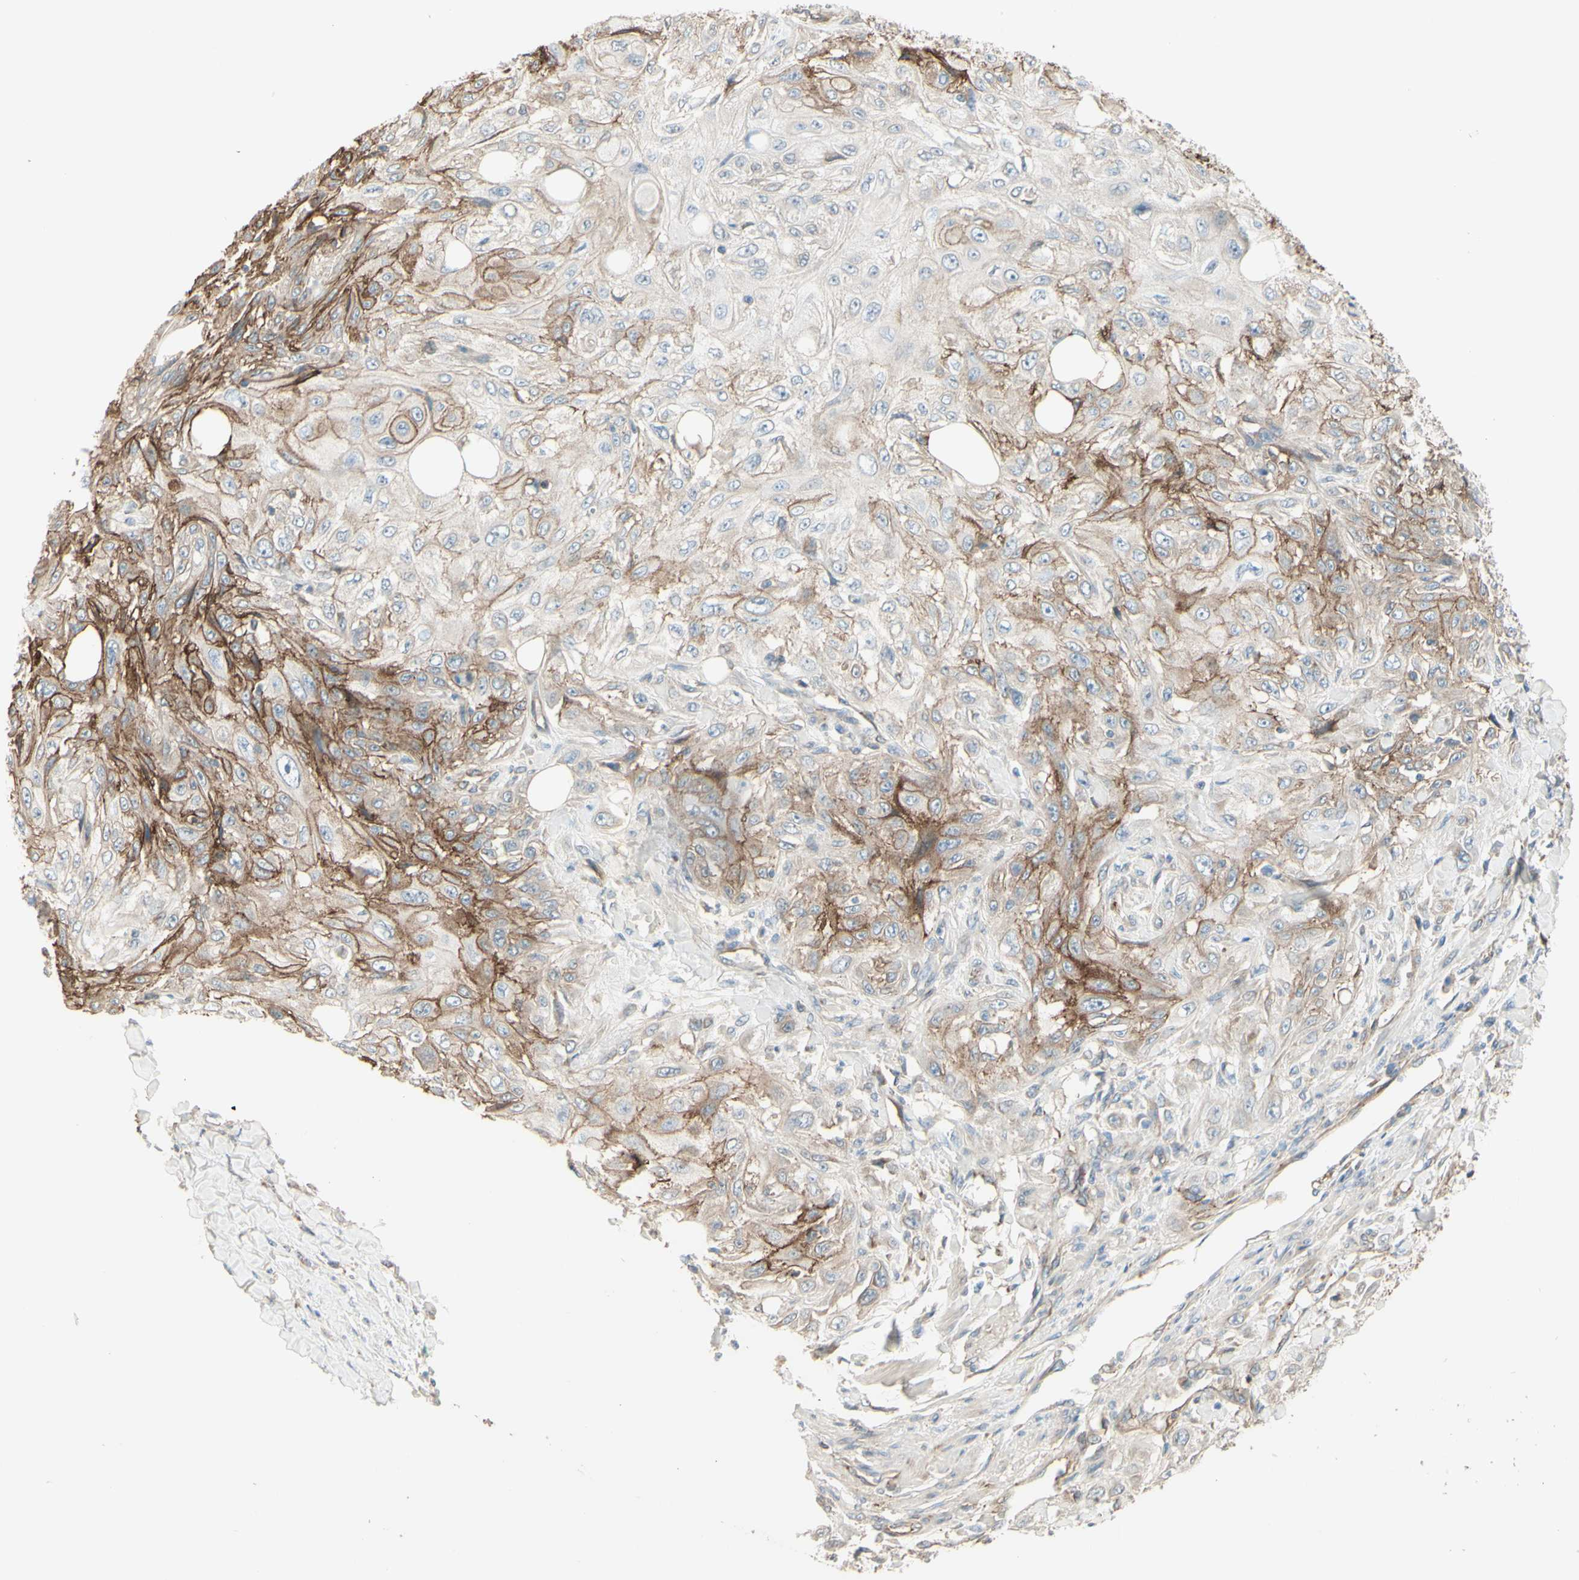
{"staining": {"intensity": "moderate", "quantity": "25%-75%", "location": "cytoplasmic/membranous"}, "tissue": "skin cancer", "cell_type": "Tumor cells", "image_type": "cancer", "snomed": [{"axis": "morphology", "description": "Squamous cell carcinoma, NOS"}, {"axis": "topography", "description": "Skin"}], "caption": "Tumor cells demonstrate medium levels of moderate cytoplasmic/membranous positivity in approximately 25%-75% of cells in human skin squamous cell carcinoma. The staining was performed using DAB, with brown indicating positive protein expression. Nuclei are stained blue with hematoxylin.", "gene": "RNF149", "patient": {"sex": "male", "age": 75}}